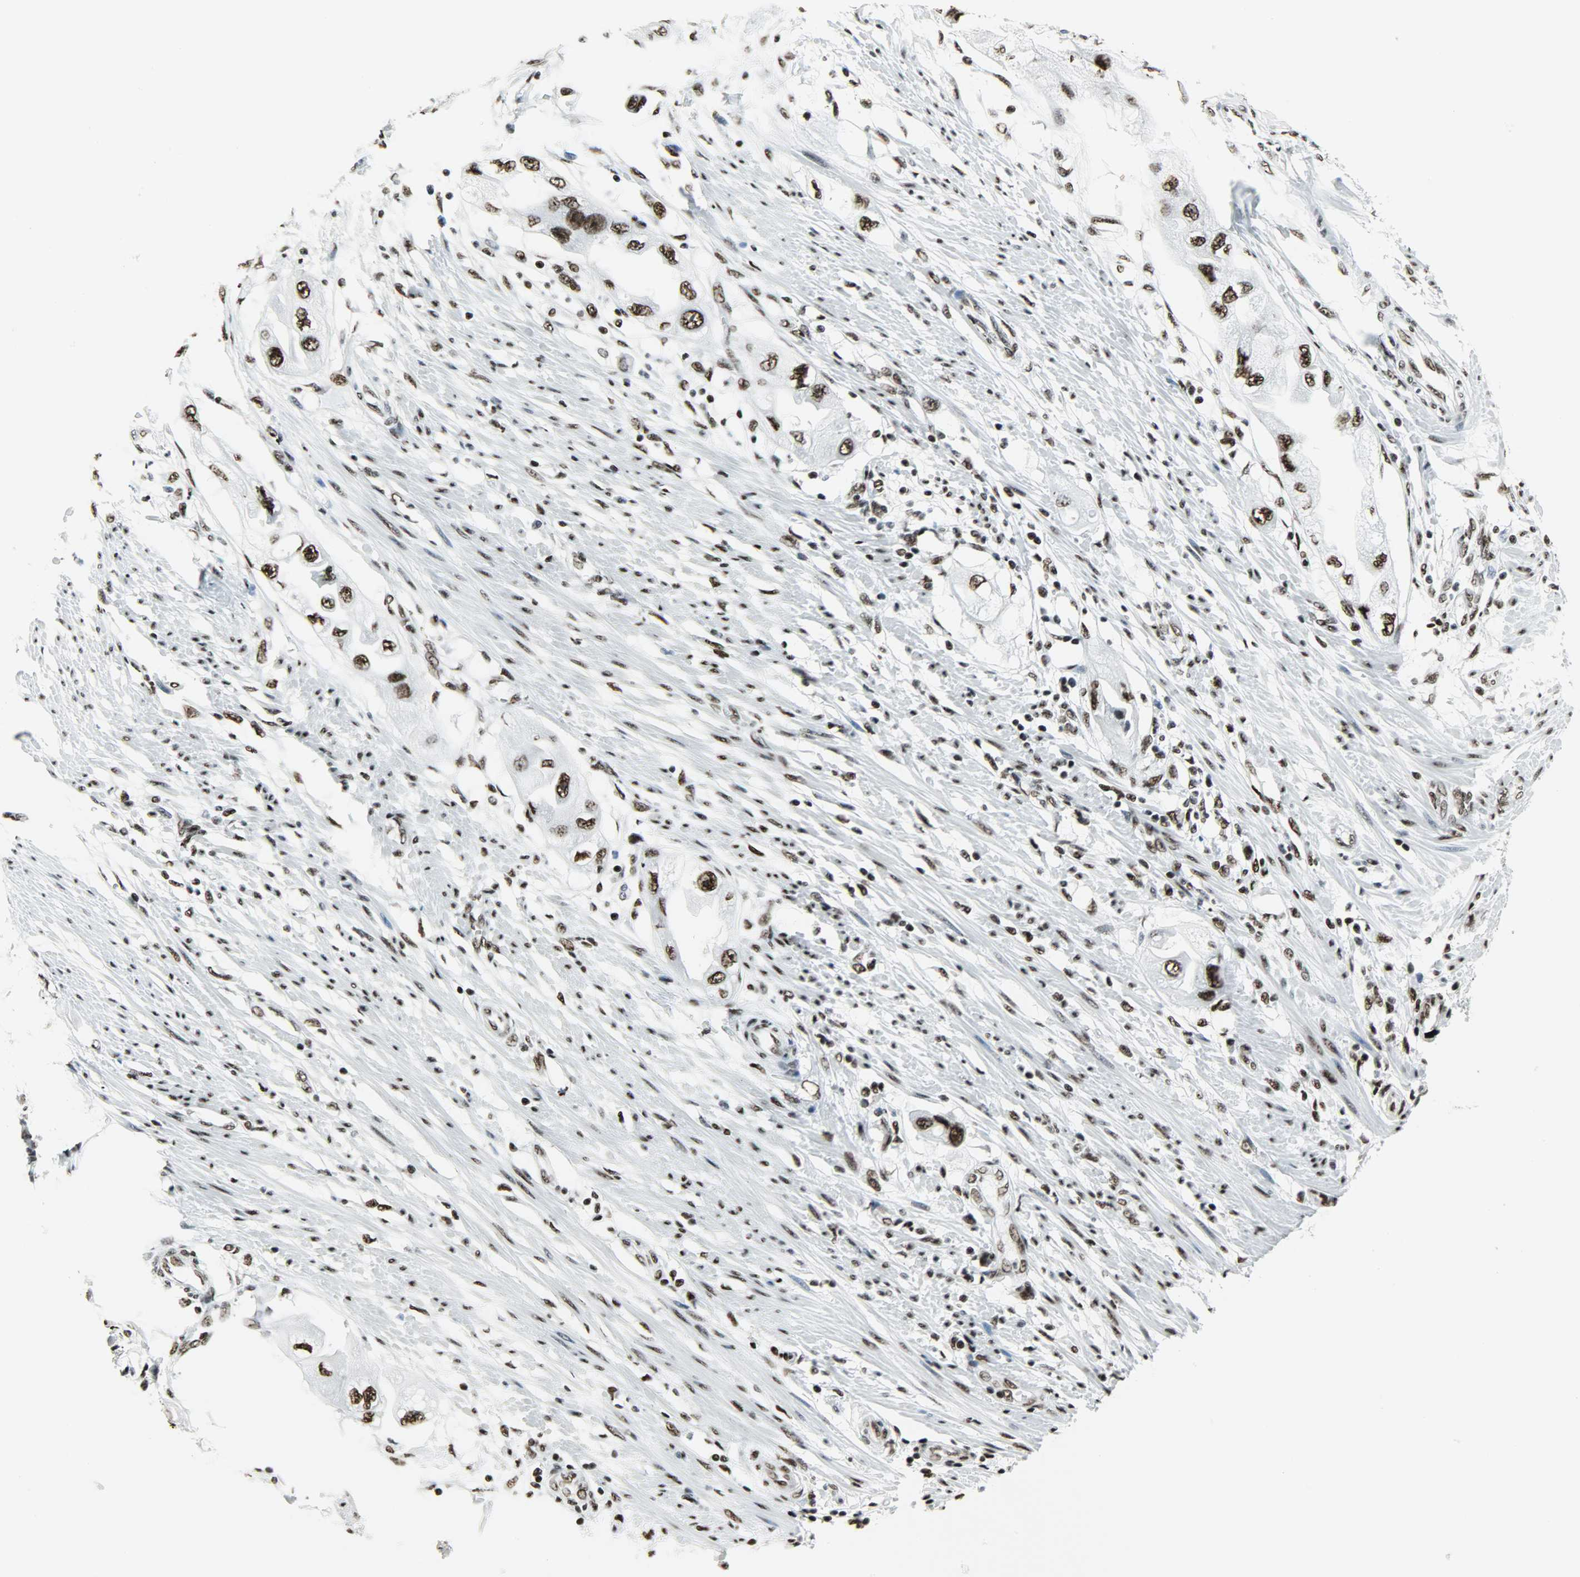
{"staining": {"intensity": "strong", "quantity": ">75%", "location": "nuclear"}, "tissue": "endometrial cancer", "cell_type": "Tumor cells", "image_type": "cancer", "snomed": [{"axis": "morphology", "description": "Adenocarcinoma, NOS"}, {"axis": "topography", "description": "Endometrium"}], "caption": "Protein analysis of endometrial cancer tissue exhibits strong nuclear positivity in approximately >75% of tumor cells.", "gene": "SNRPA", "patient": {"sex": "female", "age": 67}}